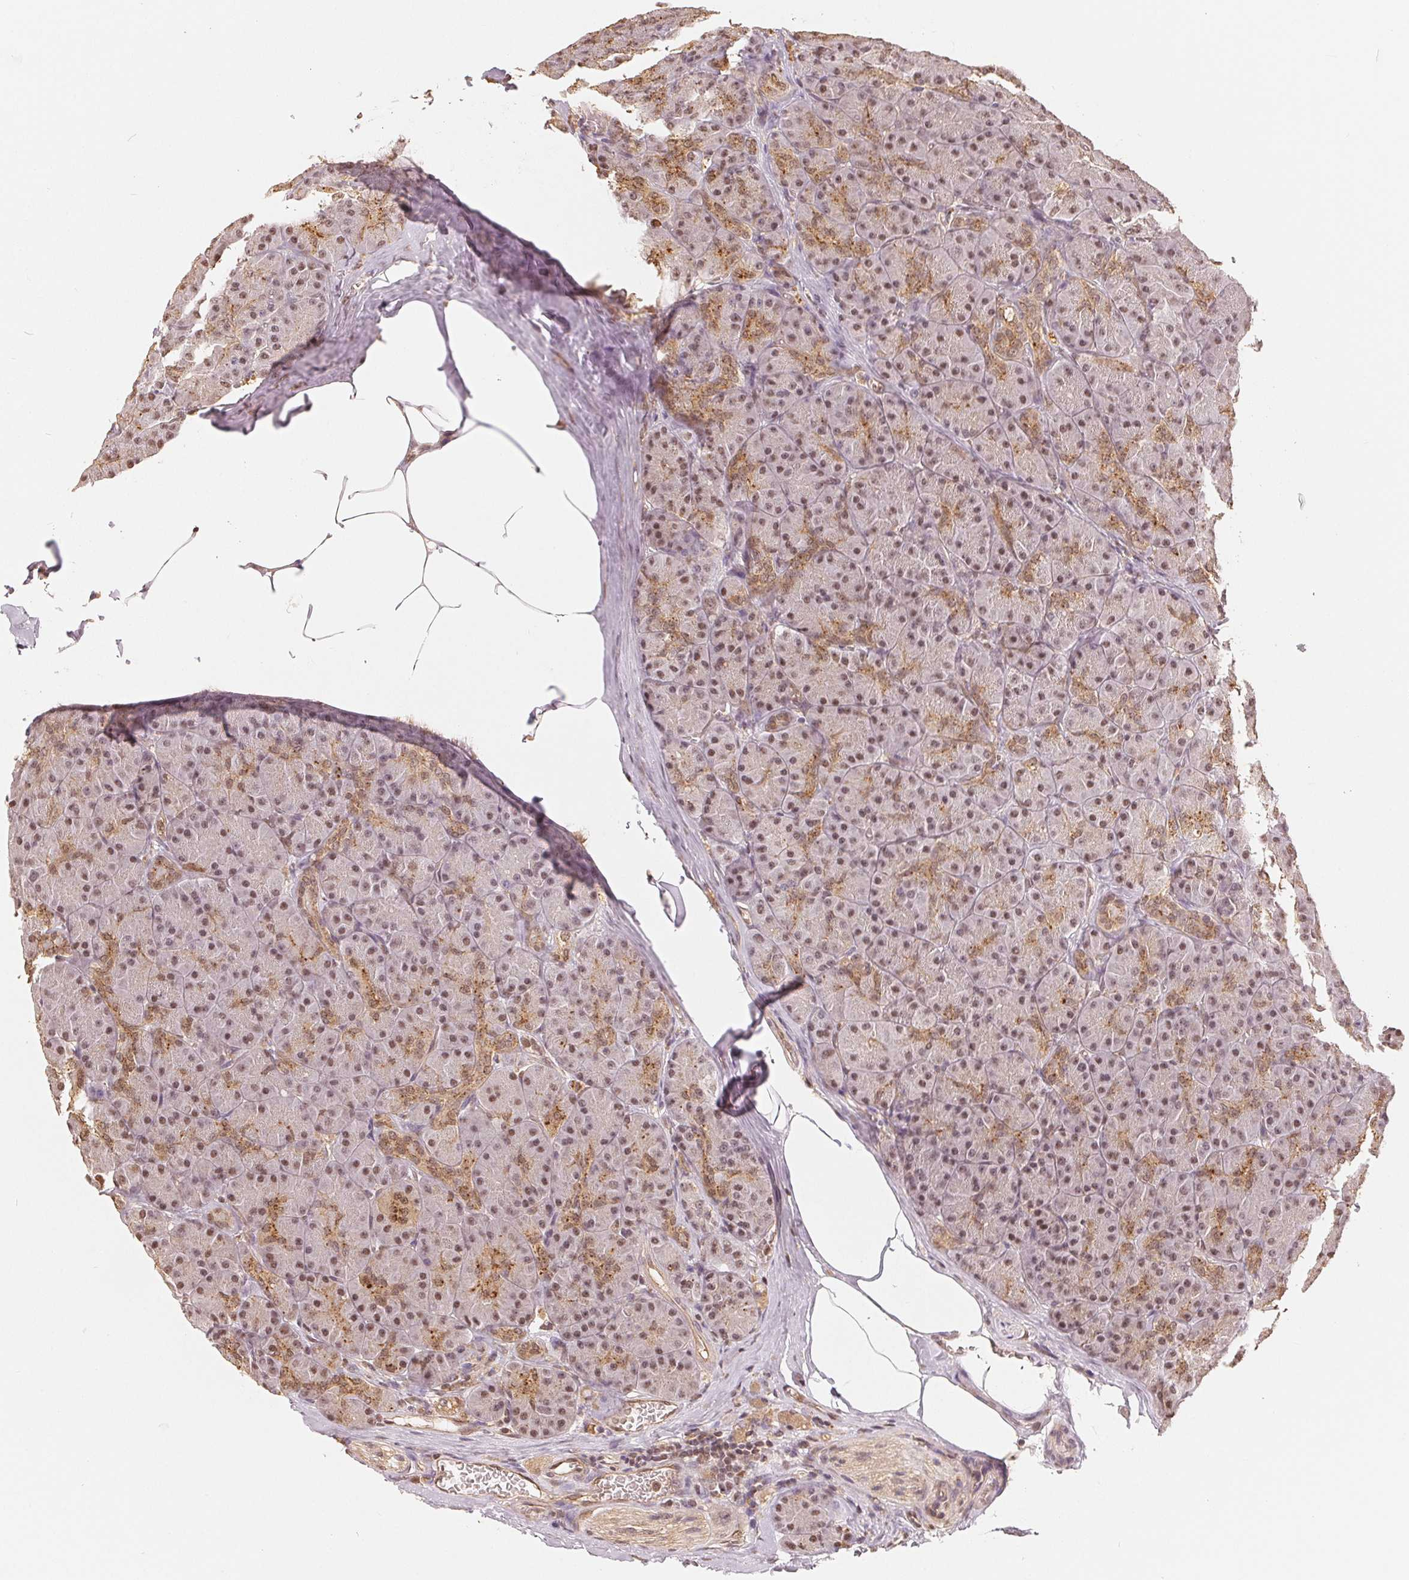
{"staining": {"intensity": "moderate", "quantity": "25%-75%", "location": "cytoplasmic/membranous,nuclear"}, "tissue": "pancreas", "cell_type": "Exocrine glandular cells", "image_type": "normal", "snomed": [{"axis": "morphology", "description": "Normal tissue, NOS"}, {"axis": "topography", "description": "Pancreas"}], "caption": "A histopathology image showing moderate cytoplasmic/membranous,nuclear staining in about 25%-75% of exocrine glandular cells in unremarkable pancreas, as visualized by brown immunohistochemical staining.", "gene": "GUSB", "patient": {"sex": "male", "age": 57}}